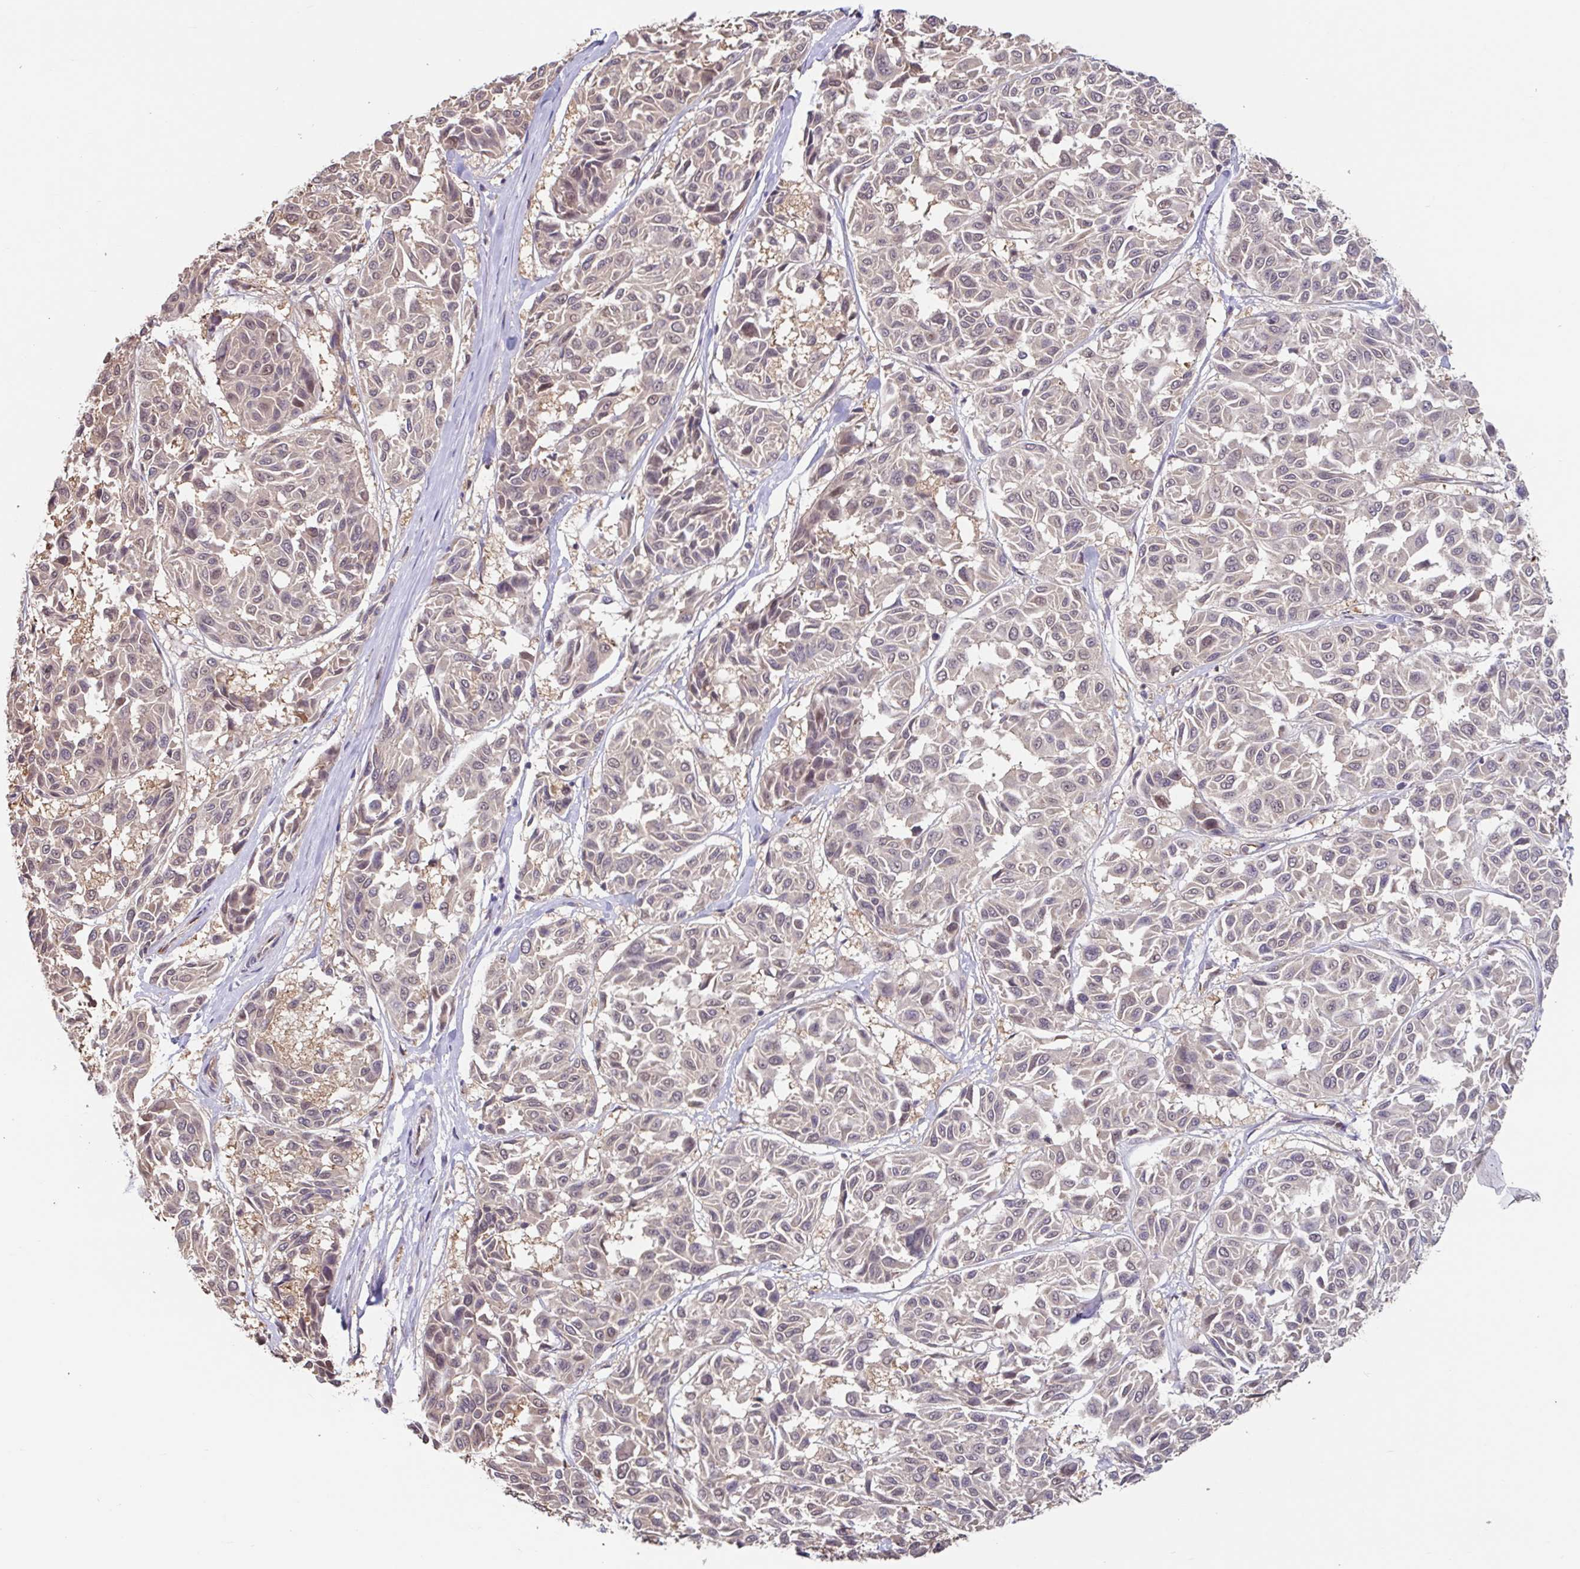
{"staining": {"intensity": "weak", "quantity": "25%-75%", "location": "nuclear"}, "tissue": "melanoma", "cell_type": "Tumor cells", "image_type": "cancer", "snomed": [{"axis": "morphology", "description": "Malignant melanoma, NOS"}, {"axis": "topography", "description": "Skin"}], "caption": "Tumor cells demonstrate weak nuclear expression in approximately 25%-75% of cells in melanoma. (Stains: DAB (3,3'-diaminobenzidine) in brown, nuclei in blue, Microscopy: brightfield microscopy at high magnification).", "gene": "STYXL1", "patient": {"sex": "female", "age": 66}}